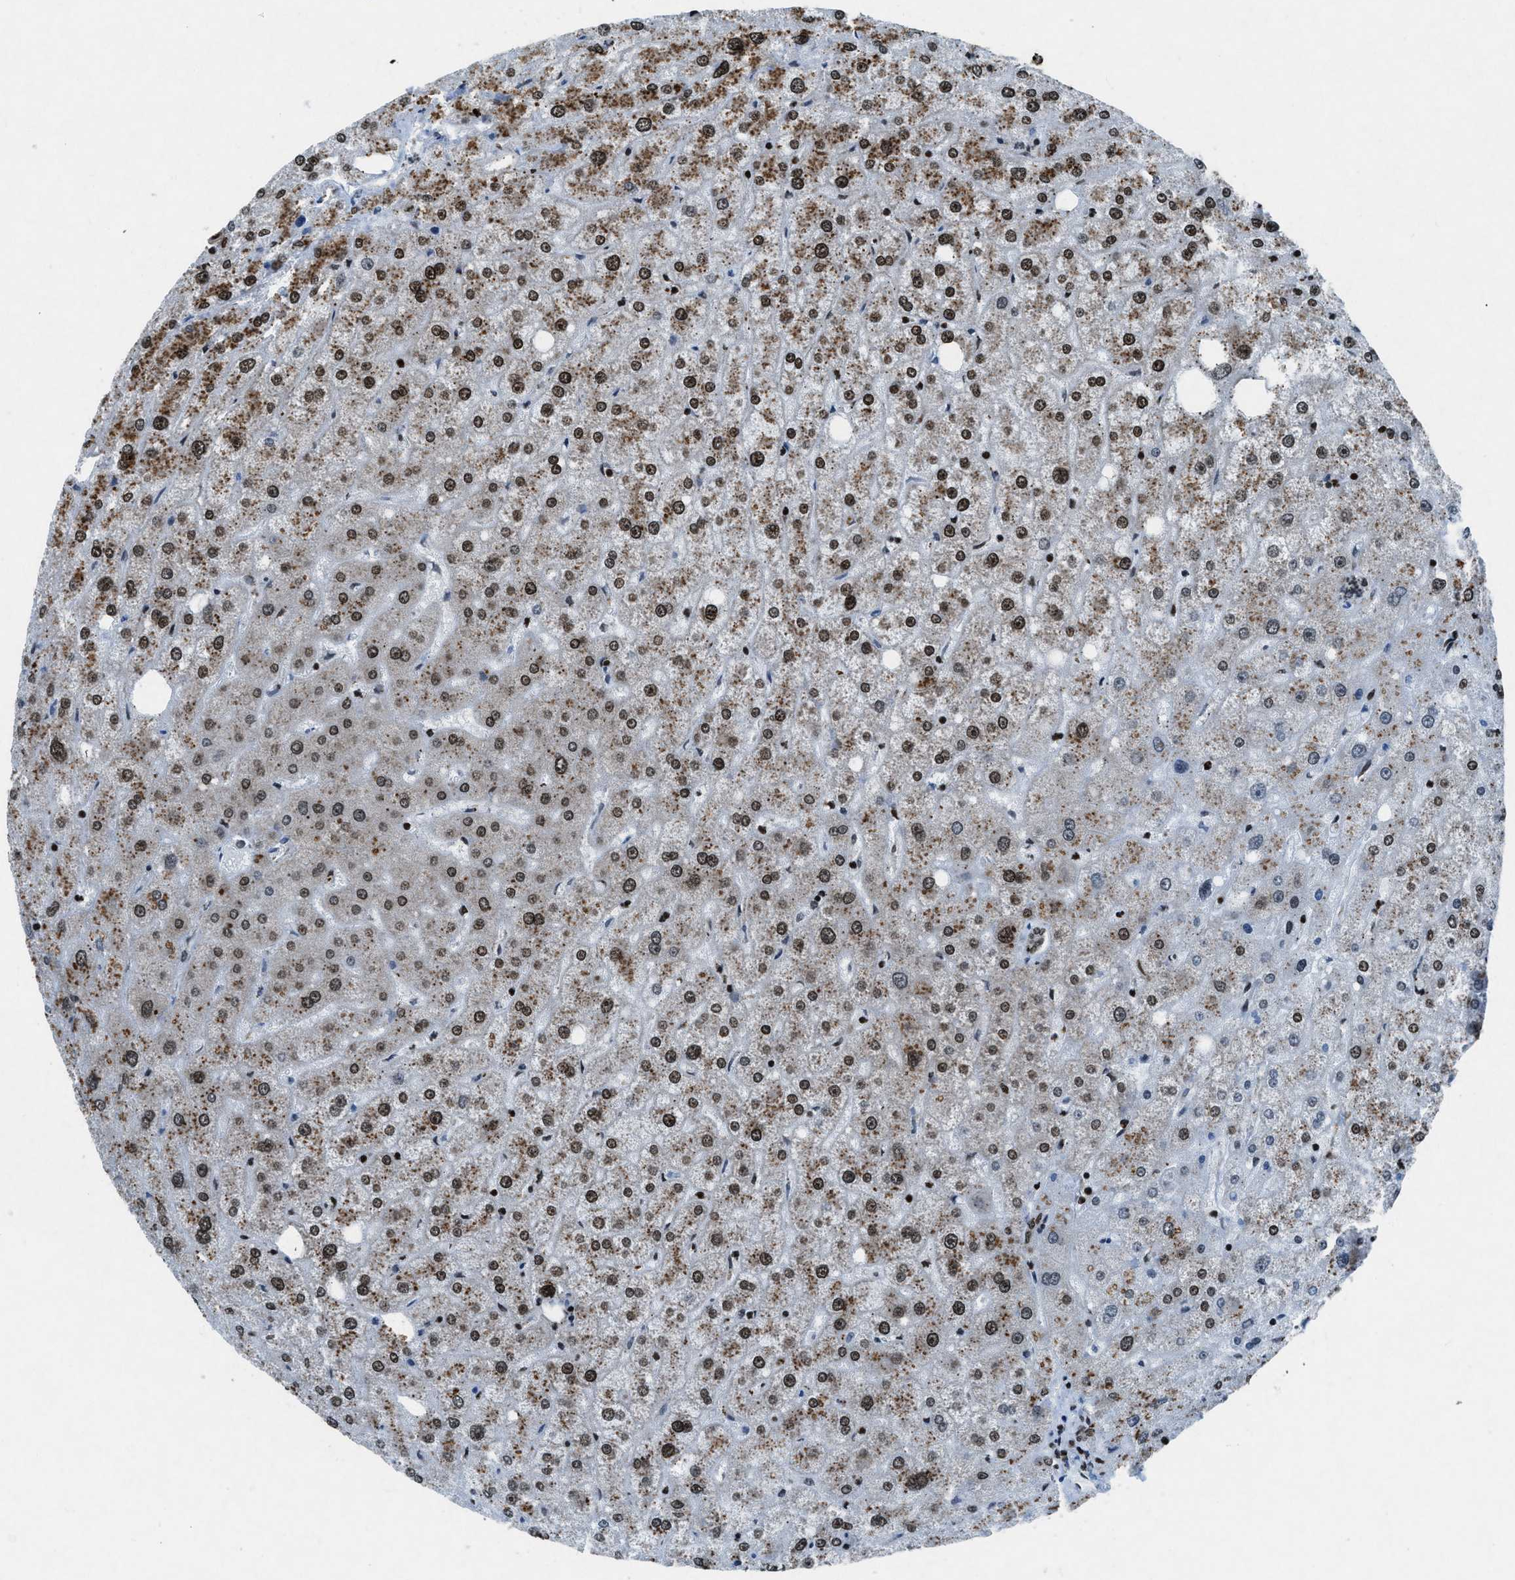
{"staining": {"intensity": "moderate", "quantity": ">75%", "location": "nuclear"}, "tissue": "liver", "cell_type": "Cholangiocytes", "image_type": "normal", "snomed": [{"axis": "morphology", "description": "Normal tissue, NOS"}, {"axis": "topography", "description": "Liver"}], "caption": "Immunohistochemical staining of unremarkable human liver reveals moderate nuclear protein staining in about >75% of cholangiocytes.", "gene": "NXF1", "patient": {"sex": "male", "age": 73}}